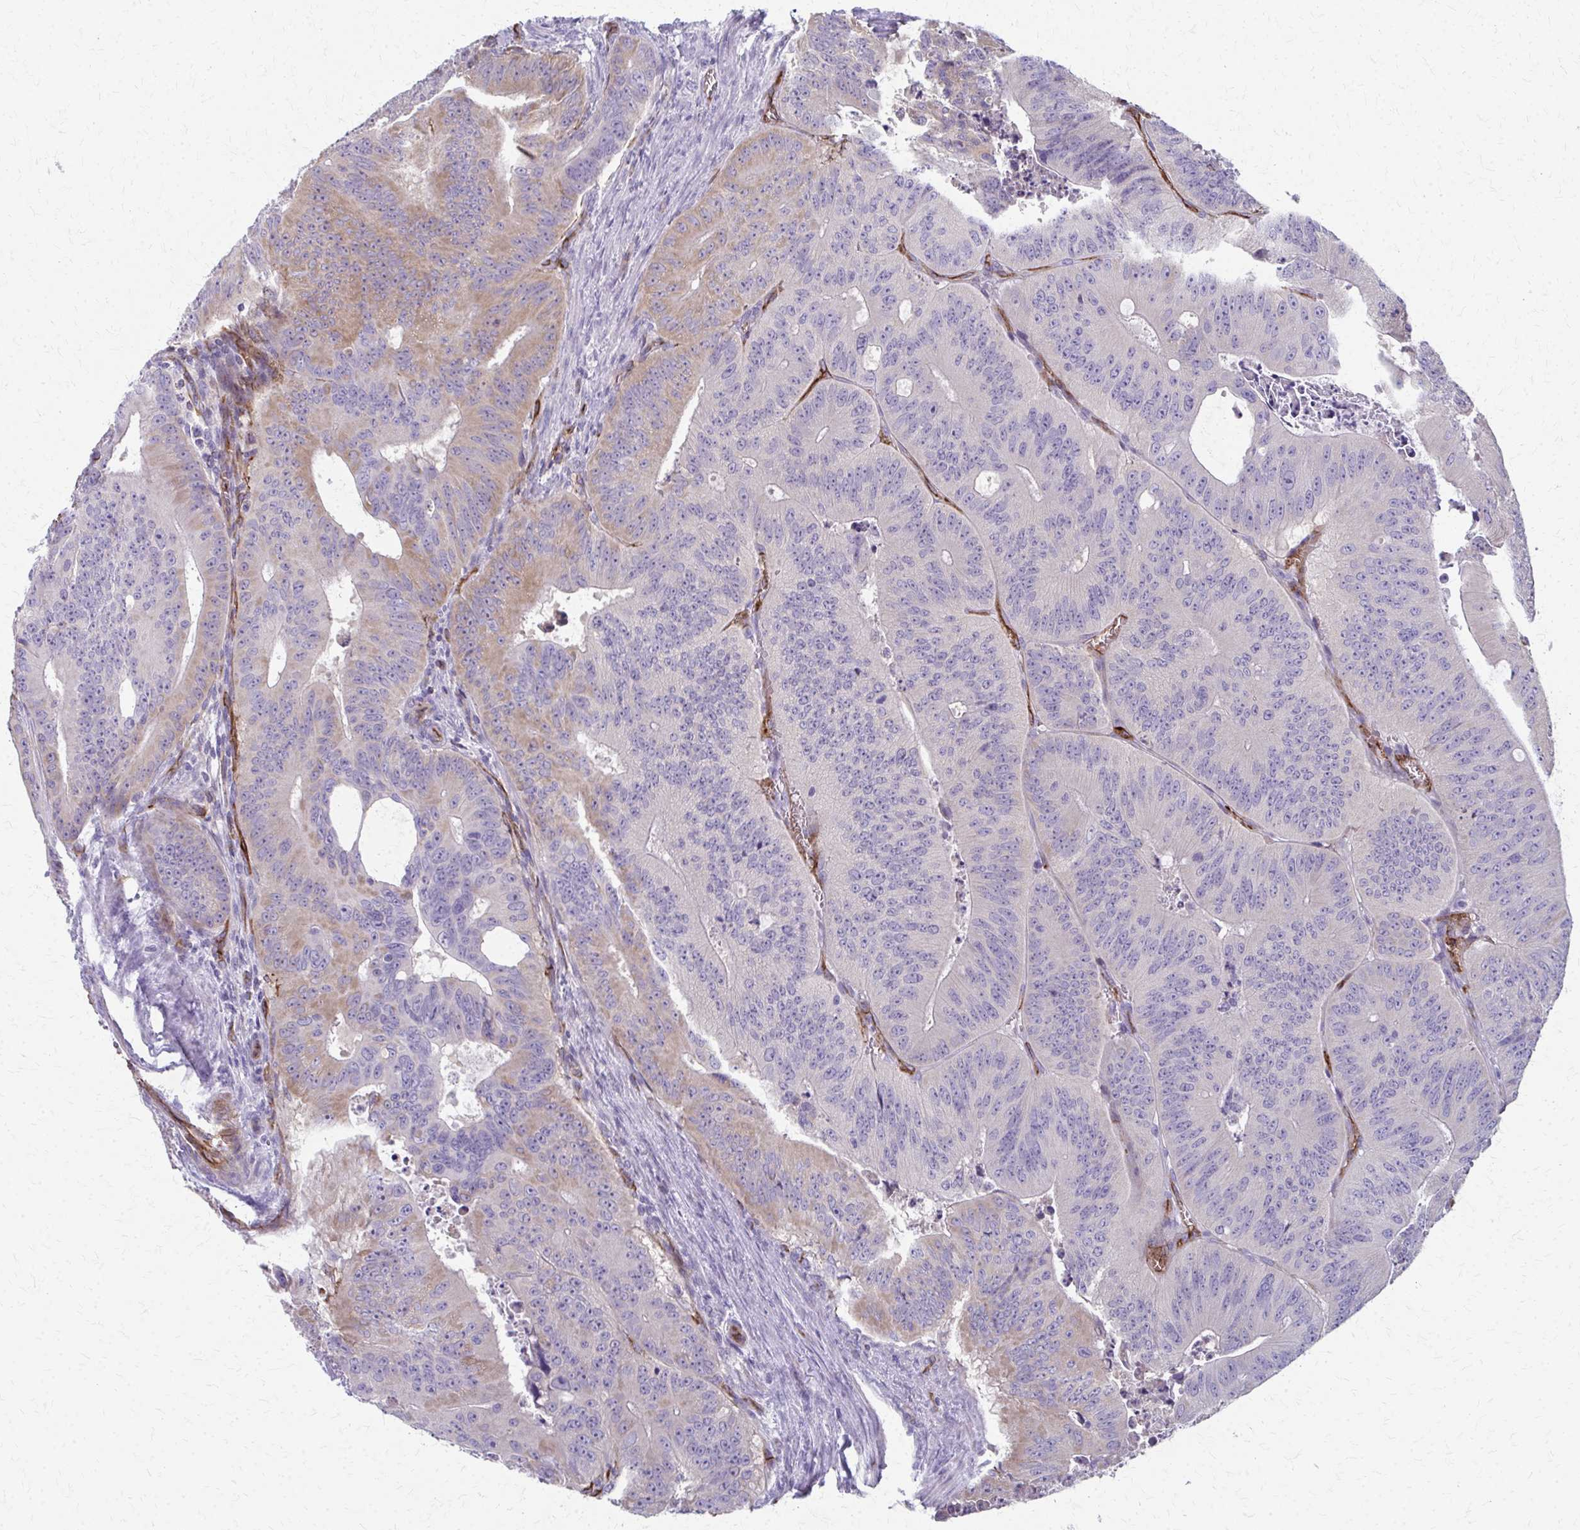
{"staining": {"intensity": "weak", "quantity": "<25%", "location": "cytoplasmic/membranous"}, "tissue": "colorectal cancer", "cell_type": "Tumor cells", "image_type": "cancer", "snomed": [{"axis": "morphology", "description": "Adenocarcinoma, NOS"}, {"axis": "topography", "description": "Colon"}], "caption": "Image shows no significant protein positivity in tumor cells of adenocarcinoma (colorectal).", "gene": "ADIPOQ", "patient": {"sex": "male", "age": 62}}